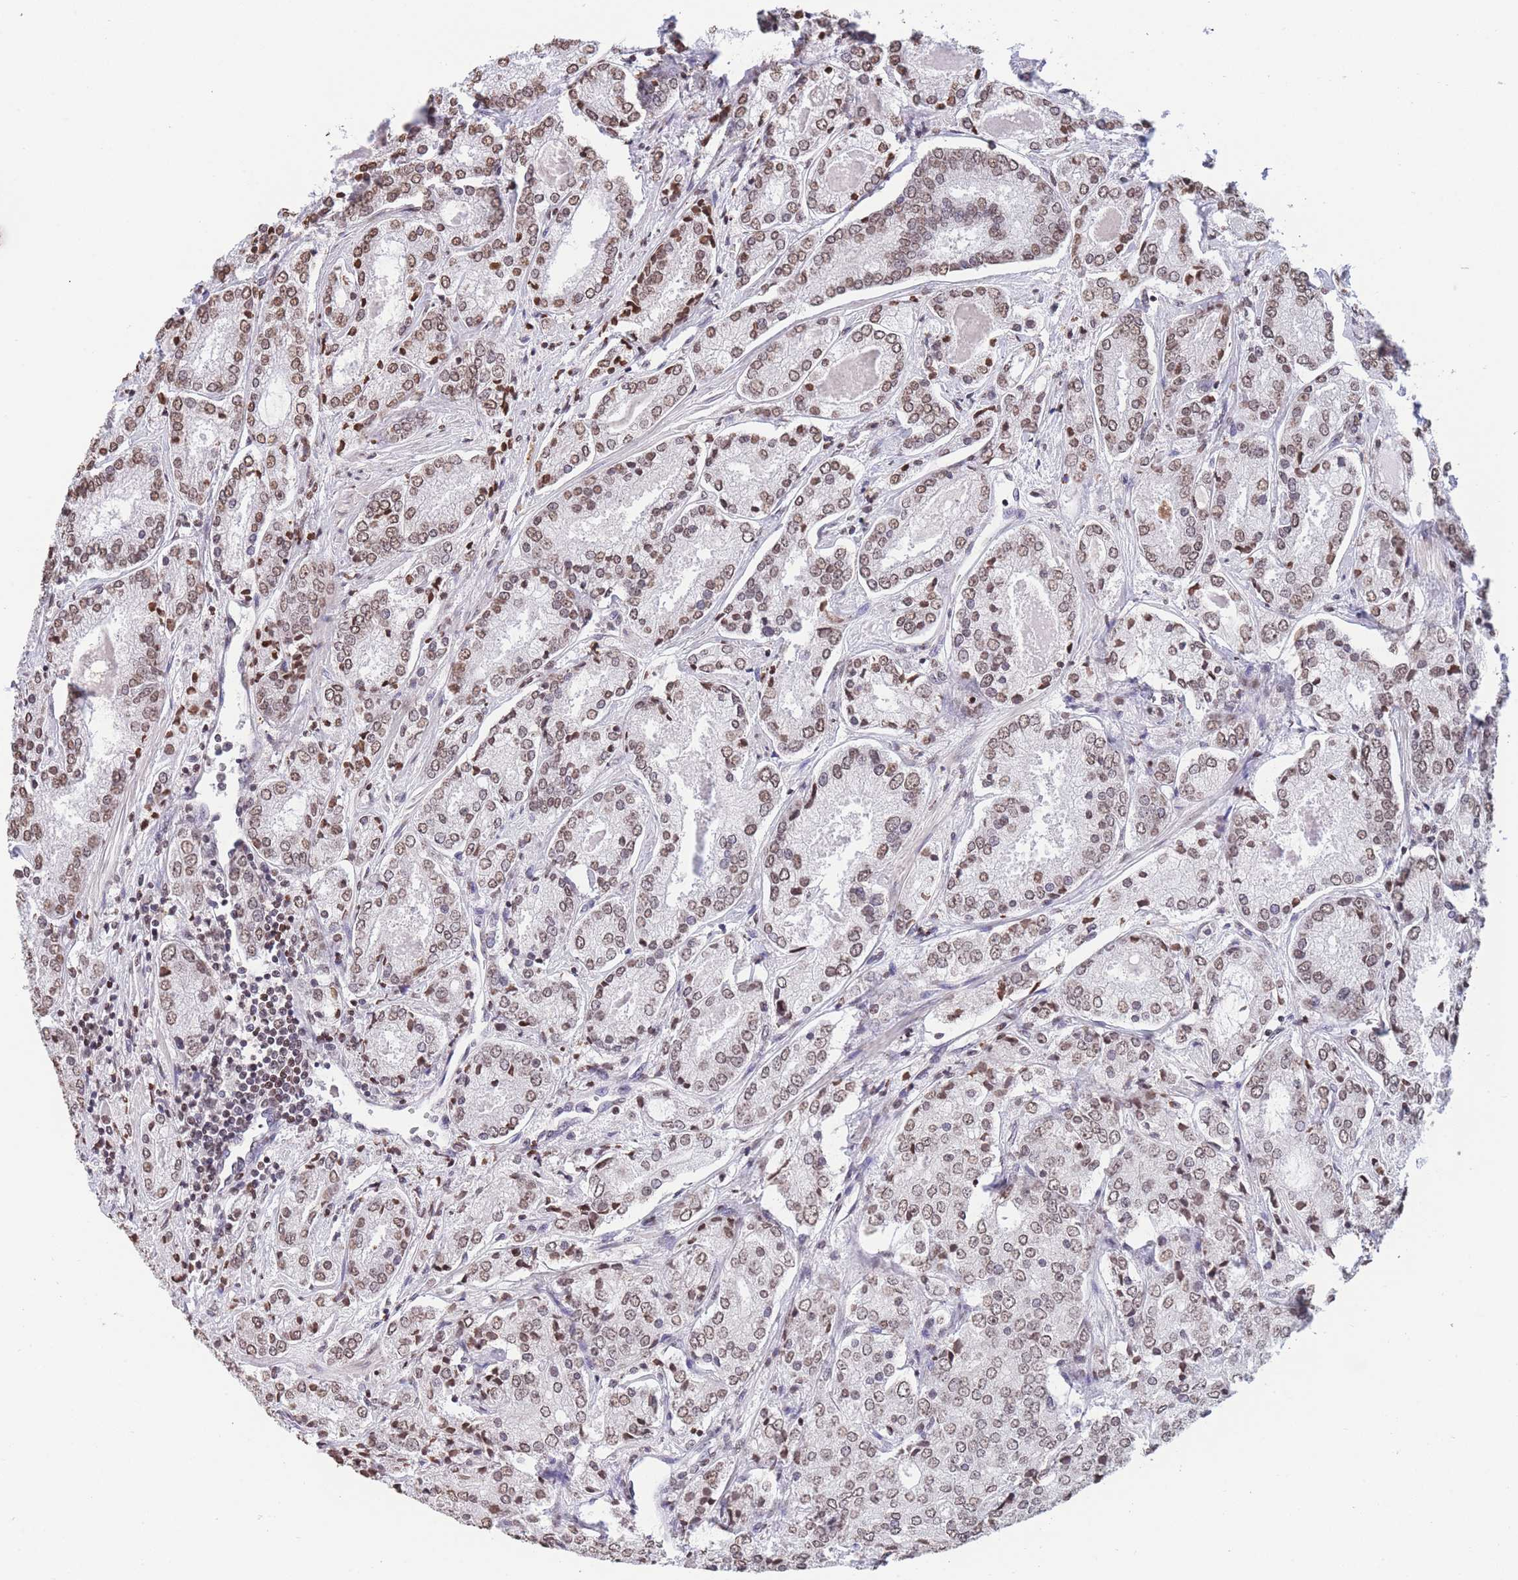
{"staining": {"intensity": "moderate", "quantity": ">75%", "location": "nuclear"}, "tissue": "prostate cancer", "cell_type": "Tumor cells", "image_type": "cancer", "snomed": [{"axis": "morphology", "description": "Adenocarcinoma, High grade"}, {"axis": "topography", "description": "Prostate"}], "caption": "The micrograph exhibits staining of prostate adenocarcinoma (high-grade), revealing moderate nuclear protein positivity (brown color) within tumor cells. (DAB IHC with brightfield microscopy, high magnification).", "gene": "H2BC11", "patient": {"sex": "male", "age": 63}}